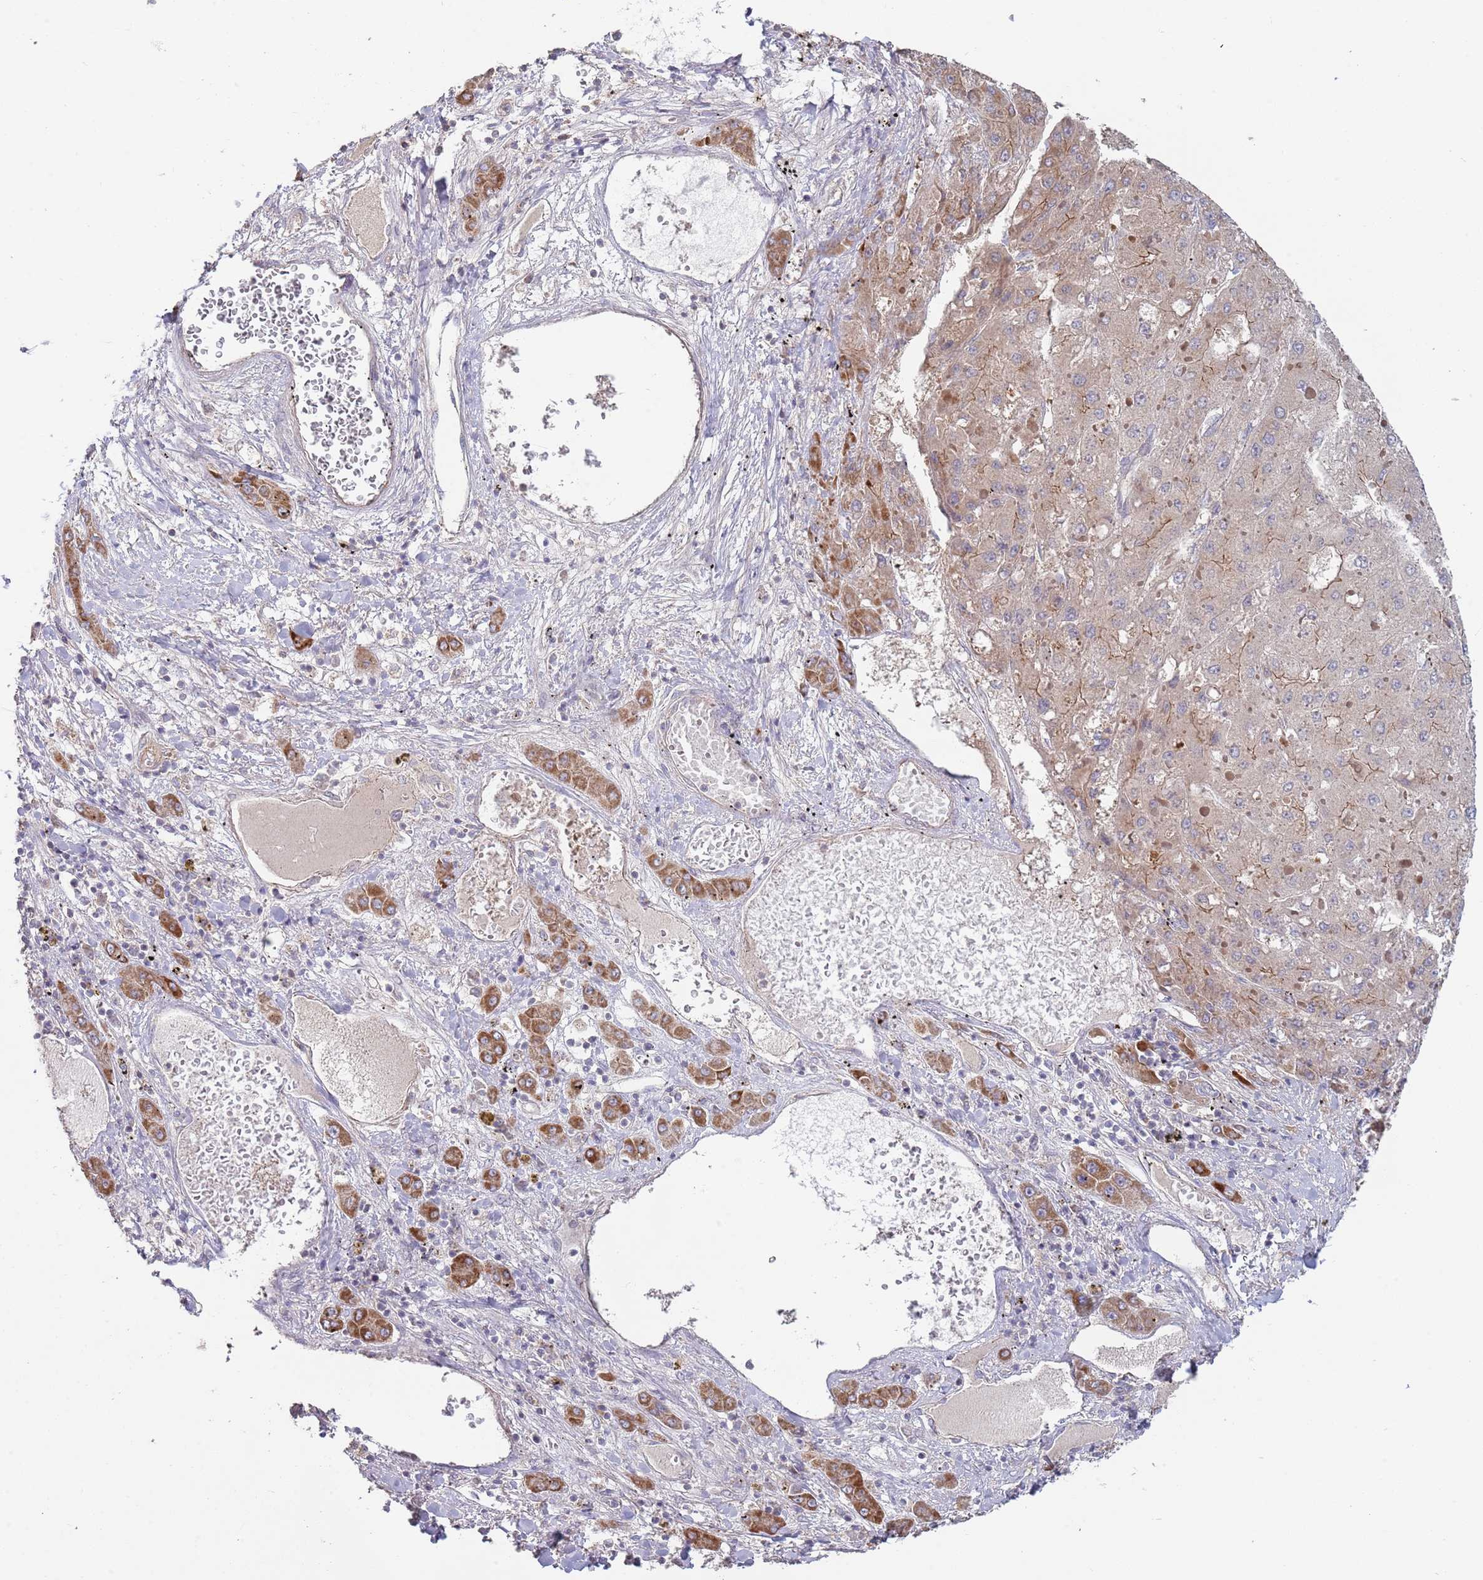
{"staining": {"intensity": "moderate", "quantity": ">75%", "location": "cytoplasmic/membranous"}, "tissue": "liver cancer", "cell_type": "Tumor cells", "image_type": "cancer", "snomed": [{"axis": "morphology", "description": "Carcinoma, Hepatocellular, NOS"}, {"axis": "topography", "description": "Liver"}], "caption": "Immunohistochemistry histopathology image of neoplastic tissue: human hepatocellular carcinoma (liver) stained using immunohistochemistry (IHC) reveals medium levels of moderate protein expression localized specifically in the cytoplasmic/membranous of tumor cells, appearing as a cytoplasmic/membranous brown color.", "gene": "ABCC10", "patient": {"sex": "female", "age": 73}}